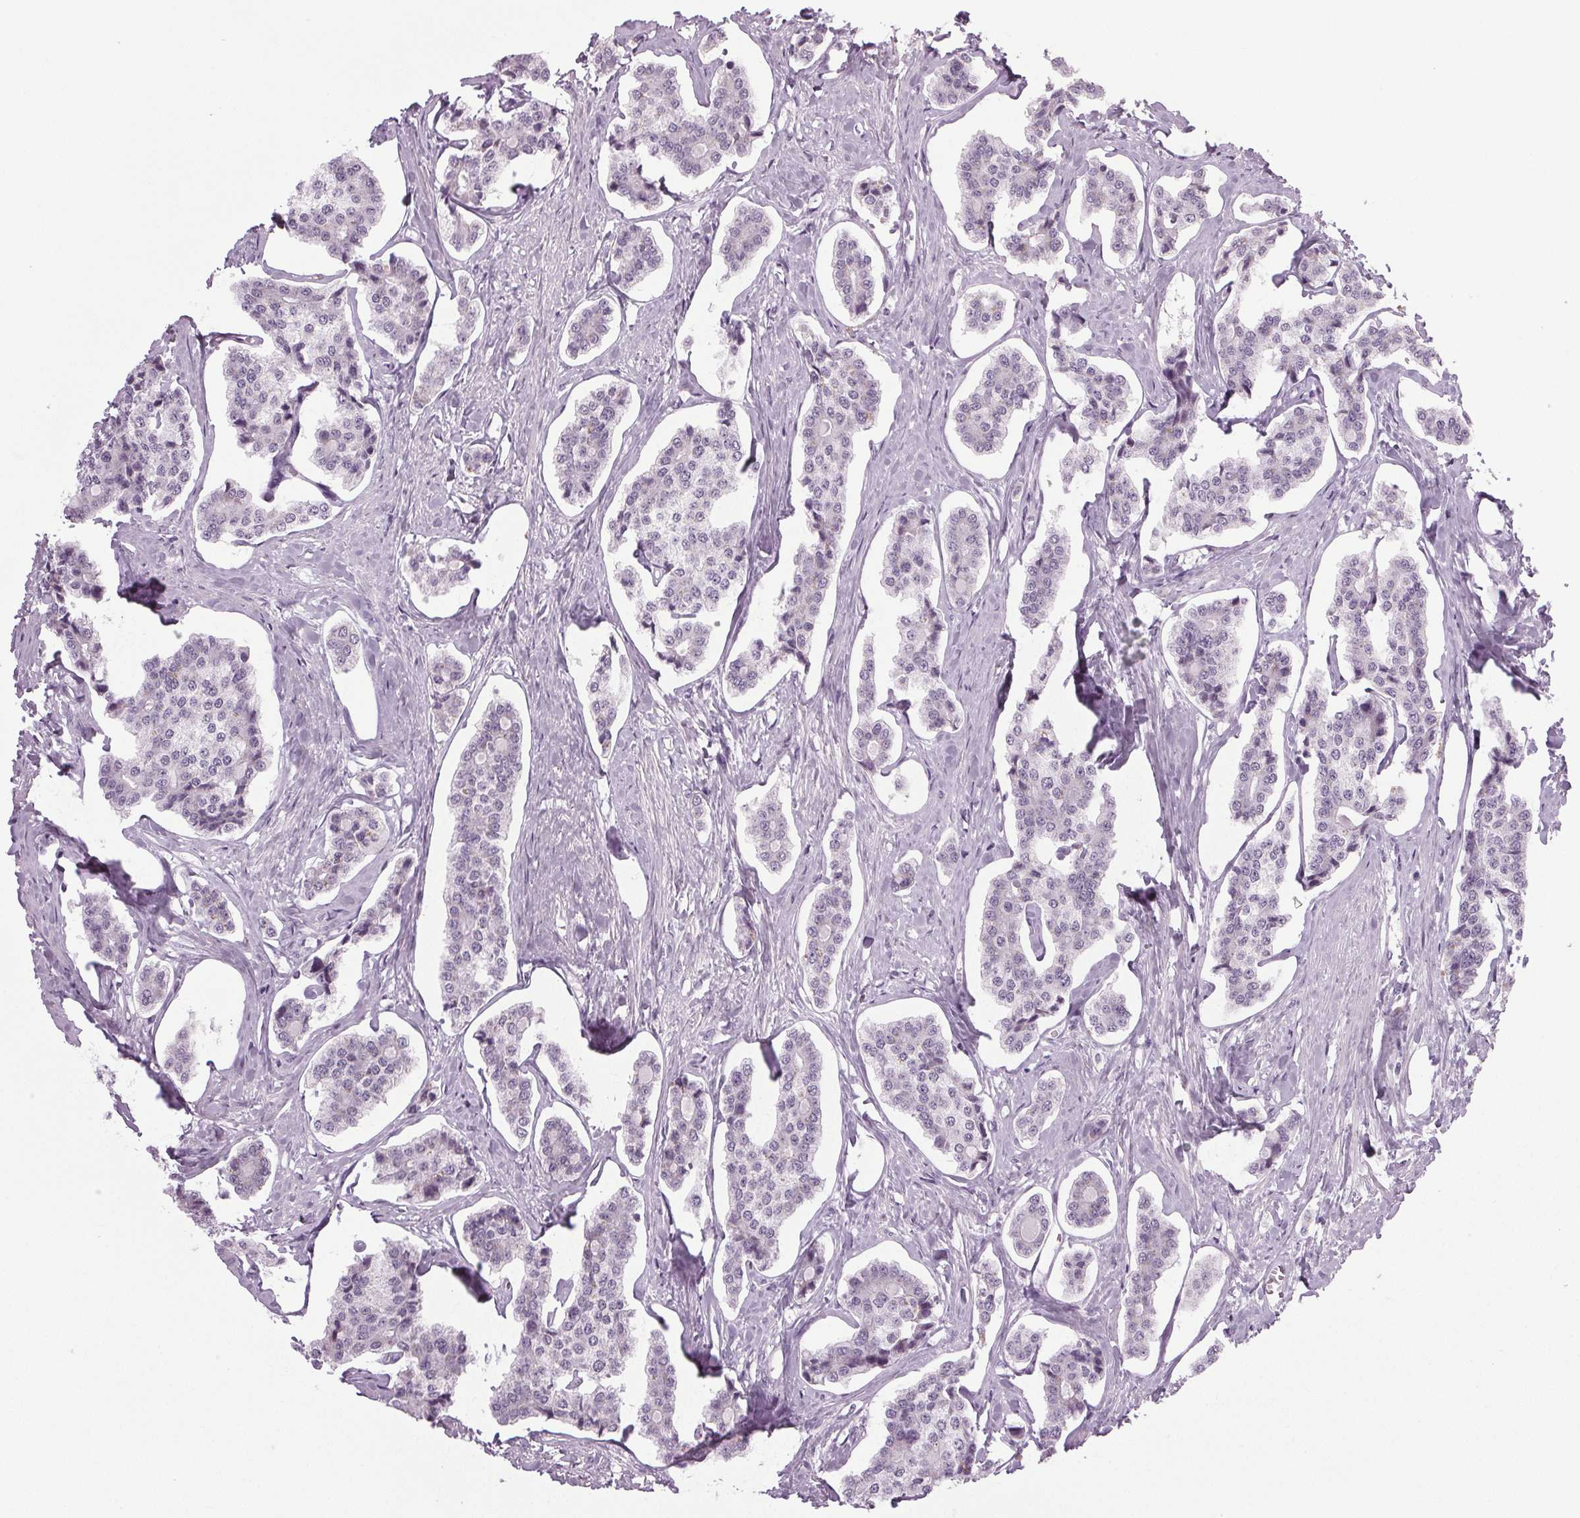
{"staining": {"intensity": "negative", "quantity": "none", "location": "none"}, "tissue": "carcinoid", "cell_type": "Tumor cells", "image_type": "cancer", "snomed": [{"axis": "morphology", "description": "Carcinoid, malignant, NOS"}, {"axis": "topography", "description": "Small intestine"}], "caption": "The photomicrograph displays no significant expression in tumor cells of carcinoid.", "gene": "IGF2BP1", "patient": {"sex": "female", "age": 65}}